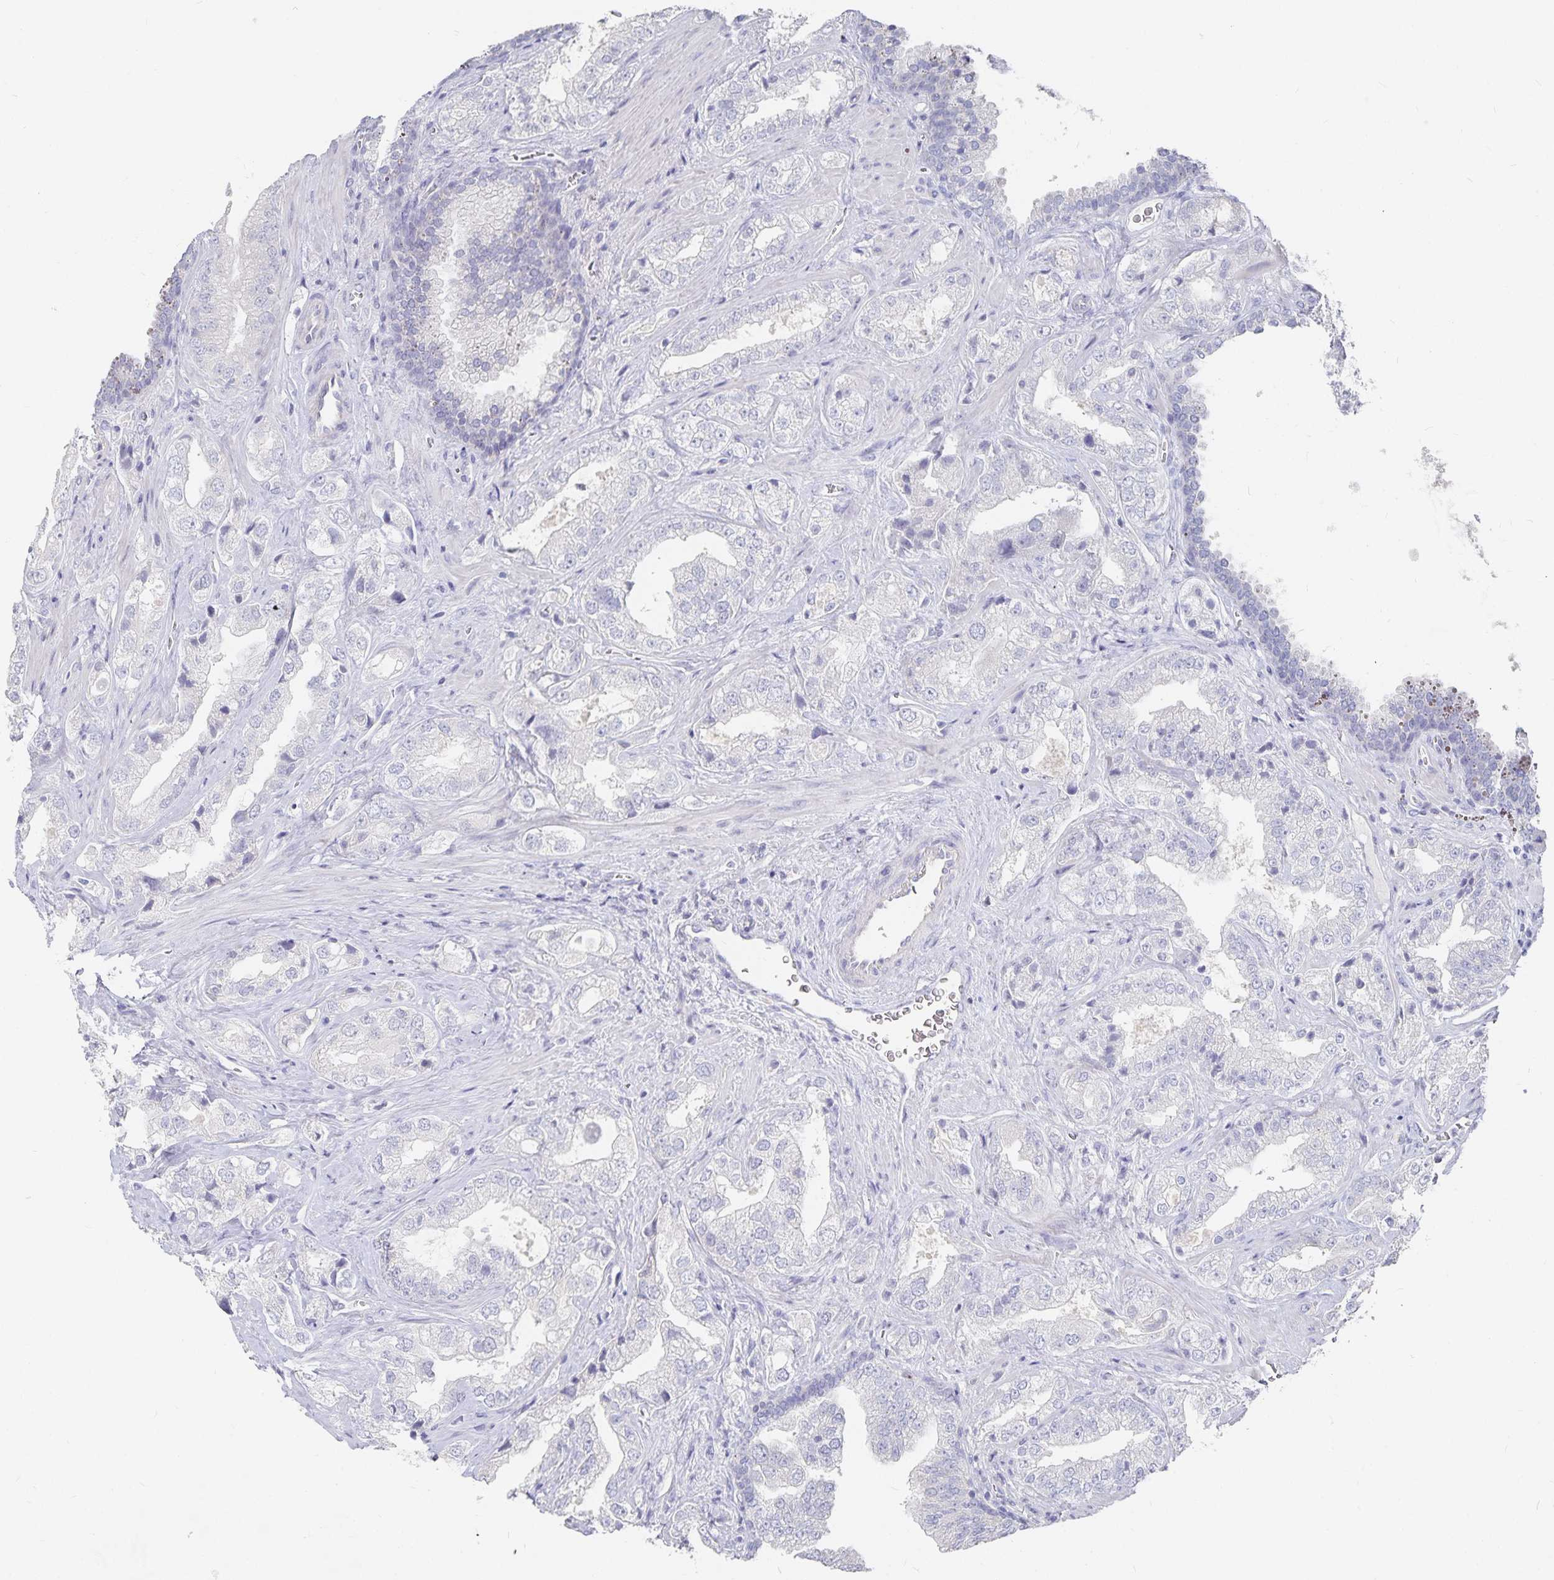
{"staining": {"intensity": "negative", "quantity": "none", "location": "none"}, "tissue": "prostate cancer", "cell_type": "Tumor cells", "image_type": "cancer", "snomed": [{"axis": "morphology", "description": "Adenocarcinoma, High grade"}, {"axis": "topography", "description": "Prostate"}], "caption": "Immunohistochemical staining of human prostate high-grade adenocarcinoma displays no significant staining in tumor cells. (Stains: DAB immunohistochemistry (IHC) with hematoxylin counter stain, Microscopy: brightfield microscopy at high magnification).", "gene": "DNAH9", "patient": {"sex": "male", "age": 67}}